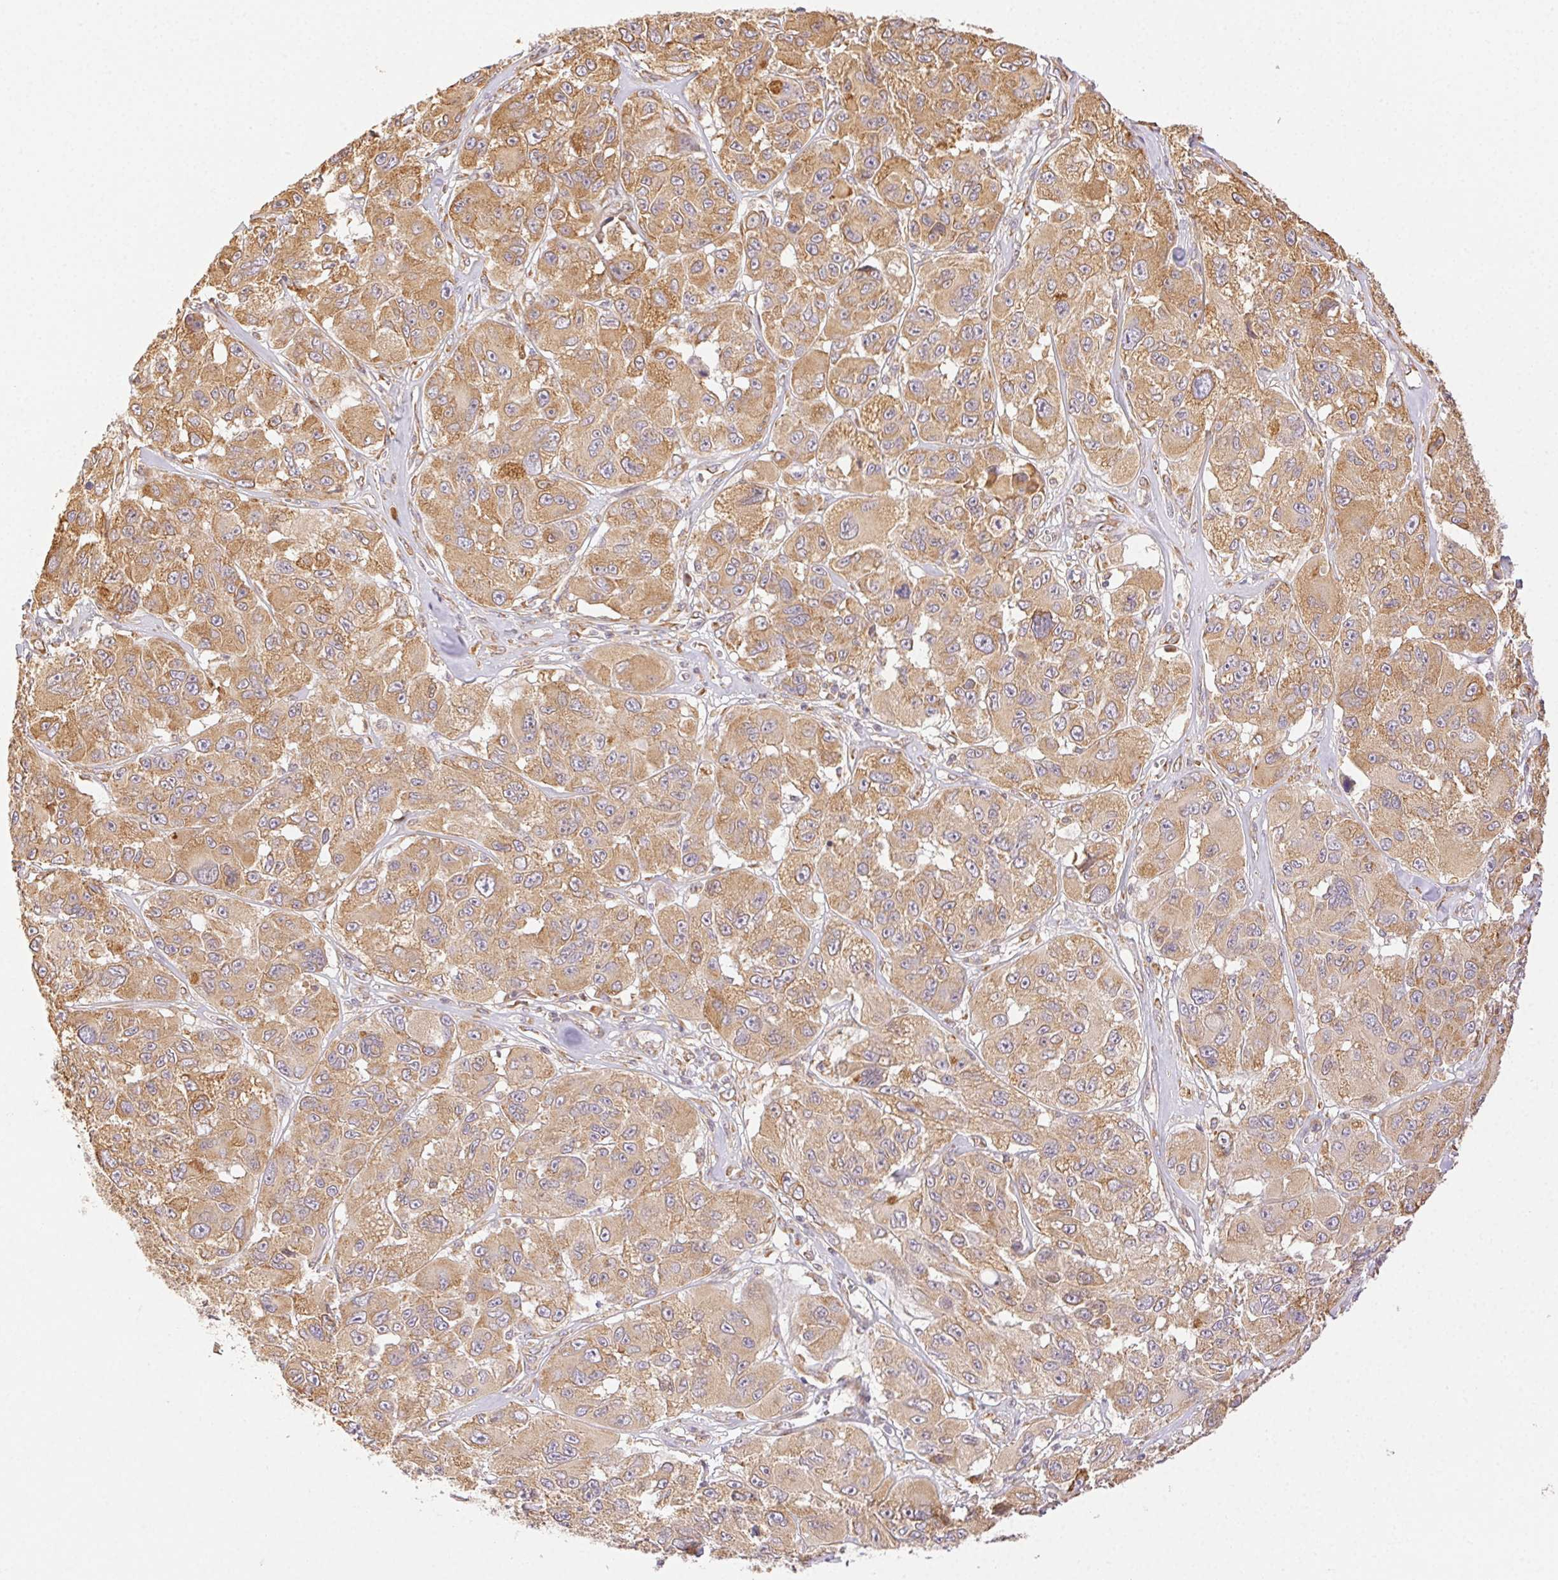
{"staining": {"intensity": "moderate", "quantity": ">75%", "location": "cytoplasmic/membranous"}, "tissue": "melanoma", "cell_type": "Tumor cells", "image_type": "cancer", "snomed": [{"axis": "morphology", "description": "Malignant melanoma, NOS"}, {"axis": "topography", "description": "Skin"}], "caption": "IHC micrograph of neoplastic tissue: human melanoma stained using immunohistochemistry (IHC) reveals medium levels of moderate protein expression localized specifically in the cytoplasmic/membranous of tumor cells, appearing as a cytoplasmic/membranous brown color.", "gene": "ENTREP1", "patient": {"sex": "female", "age": 66}}